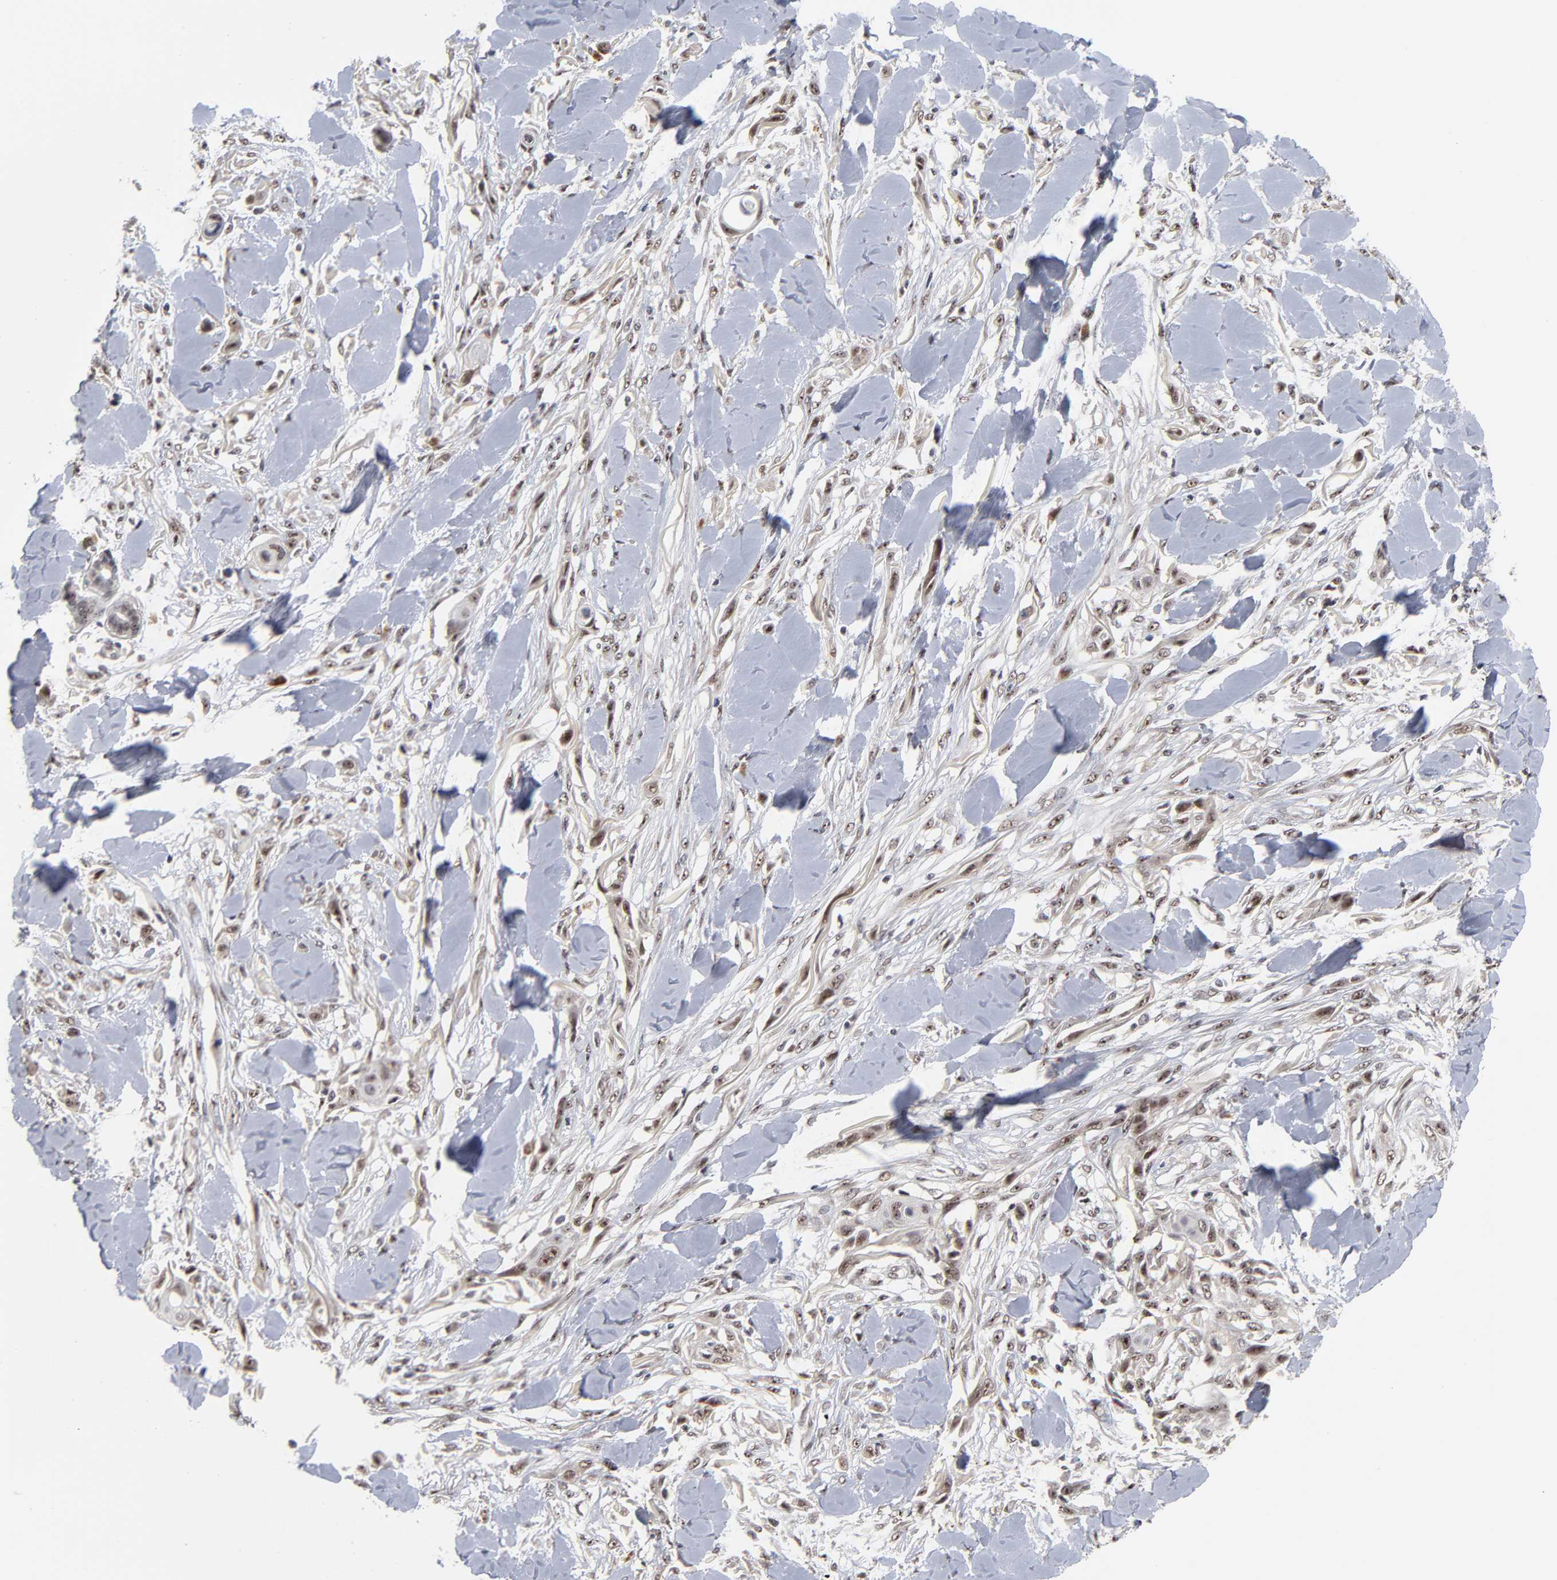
{"staining": {"intensity": "weak", "quantity": ">75%", "location": "nuclear"}, "tissue": "skin cancer", "cell_type": "Tumor cells", "image_type": "cancer", "snomed": [{"axis": "morphology", "description": "Squamous cell carcinoma, NOS"}, {"axis": "topography", "description": "Skin"}], "caption": "DAB immunohistochemical staining of human skin squamous cell carcinoma demonstrates weak nuclear protein staining in about >75% of tumor cells.", "gene": "ZNF419", "patient": {"sex": "female", "age": 59}}